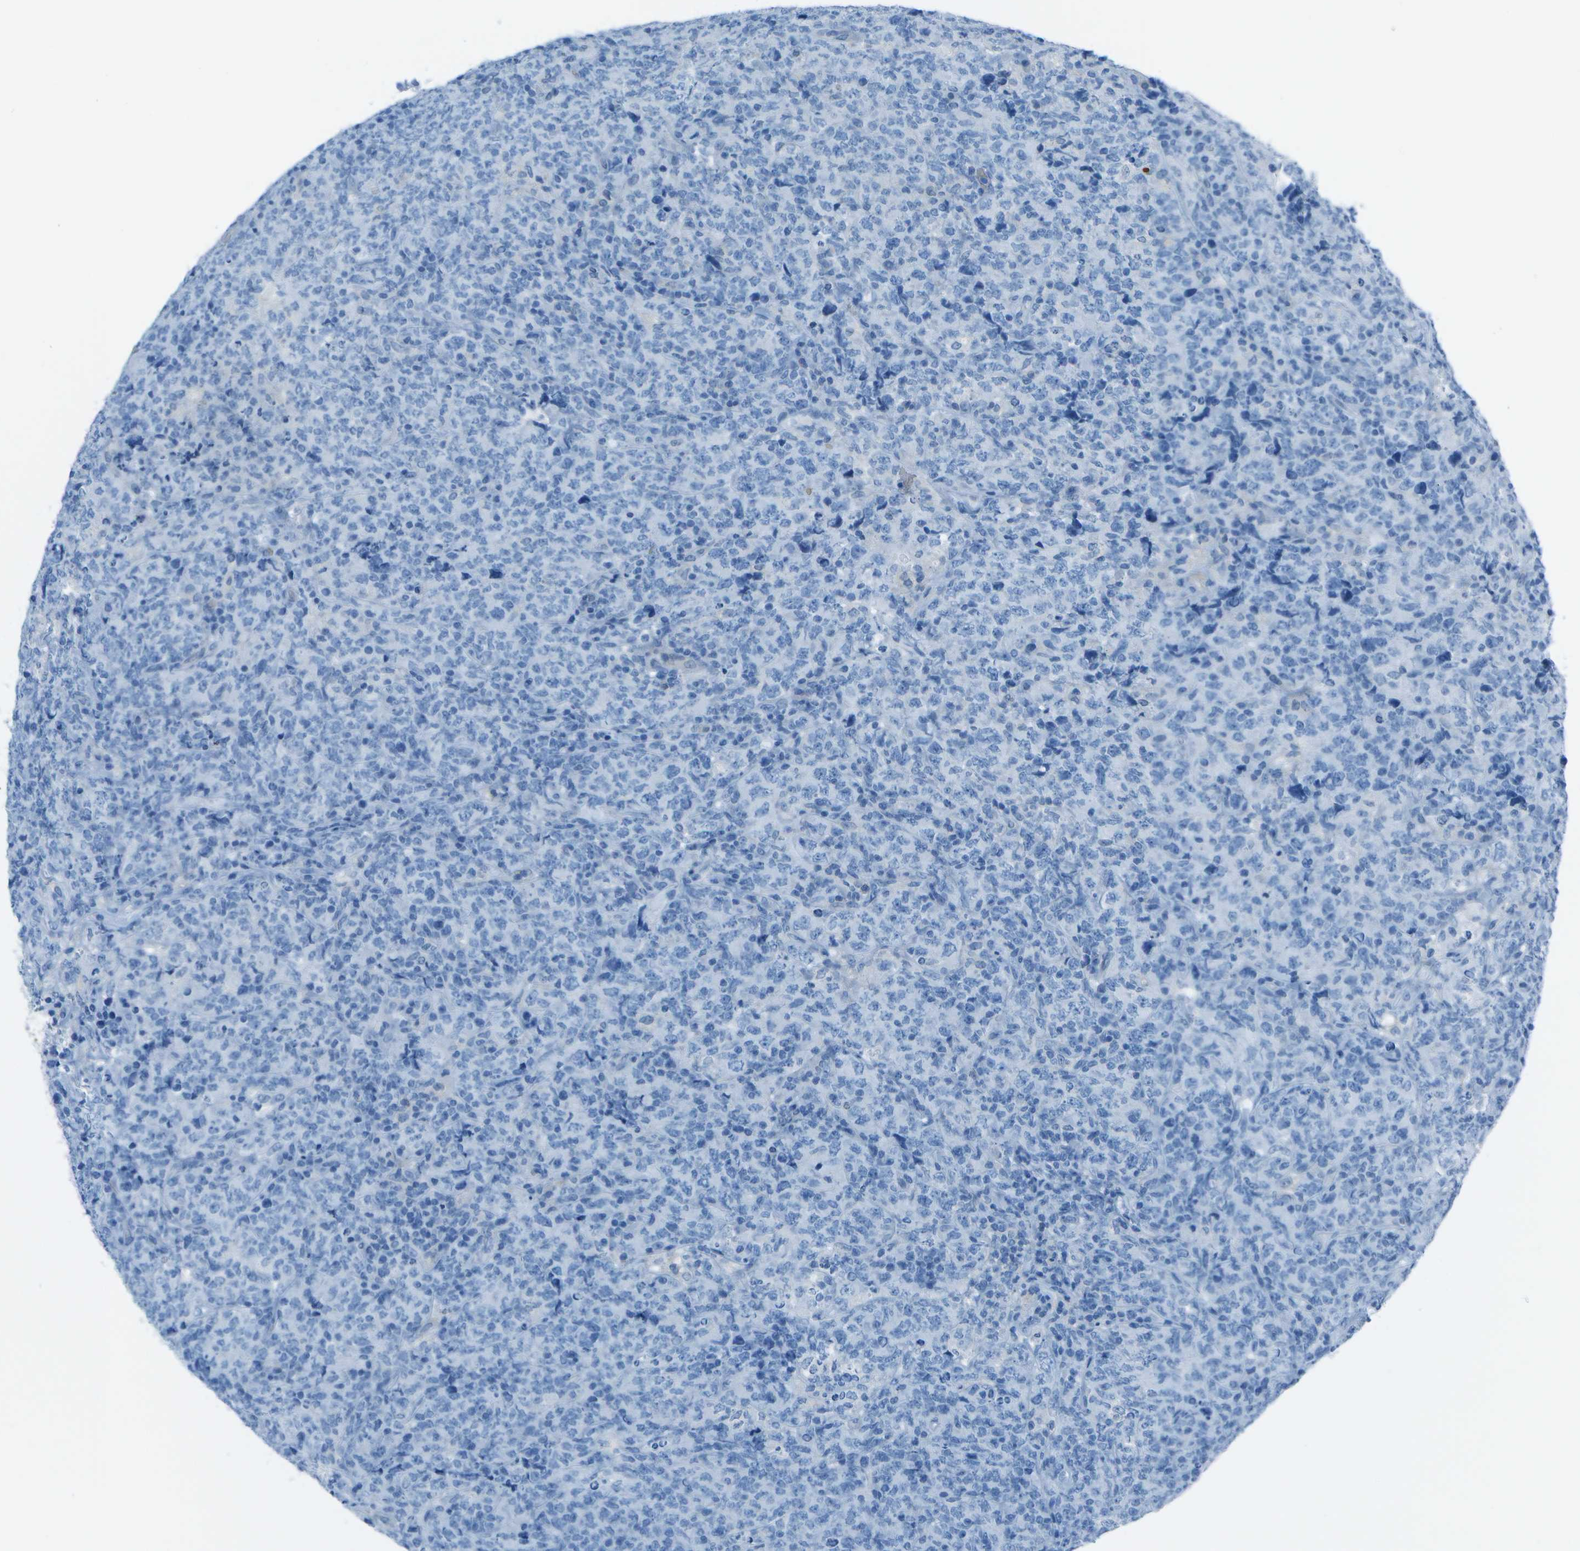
{"staining": {"intensity": "negative", "quantity": "none", "location": "none"}, "tissue": "lymphoma", "cell_type": "Tumor cells", "image_type": "cancer", "snomed": [{"axis": "morphology", "description": "Malignant lymphoma, non-Hodgkin's type, High grade"}, {"axis": "topography", "description": "Tonsil"}], "caption": "Immunohistochemistry (IHC) histopathology image of high-grade malignant lymphoma, non-Hodgkin's type stained for a protein (brown), which shows no expression in tumor cells.", "gene": "ASL", "patient": {"sex": "female", "age": 36}}